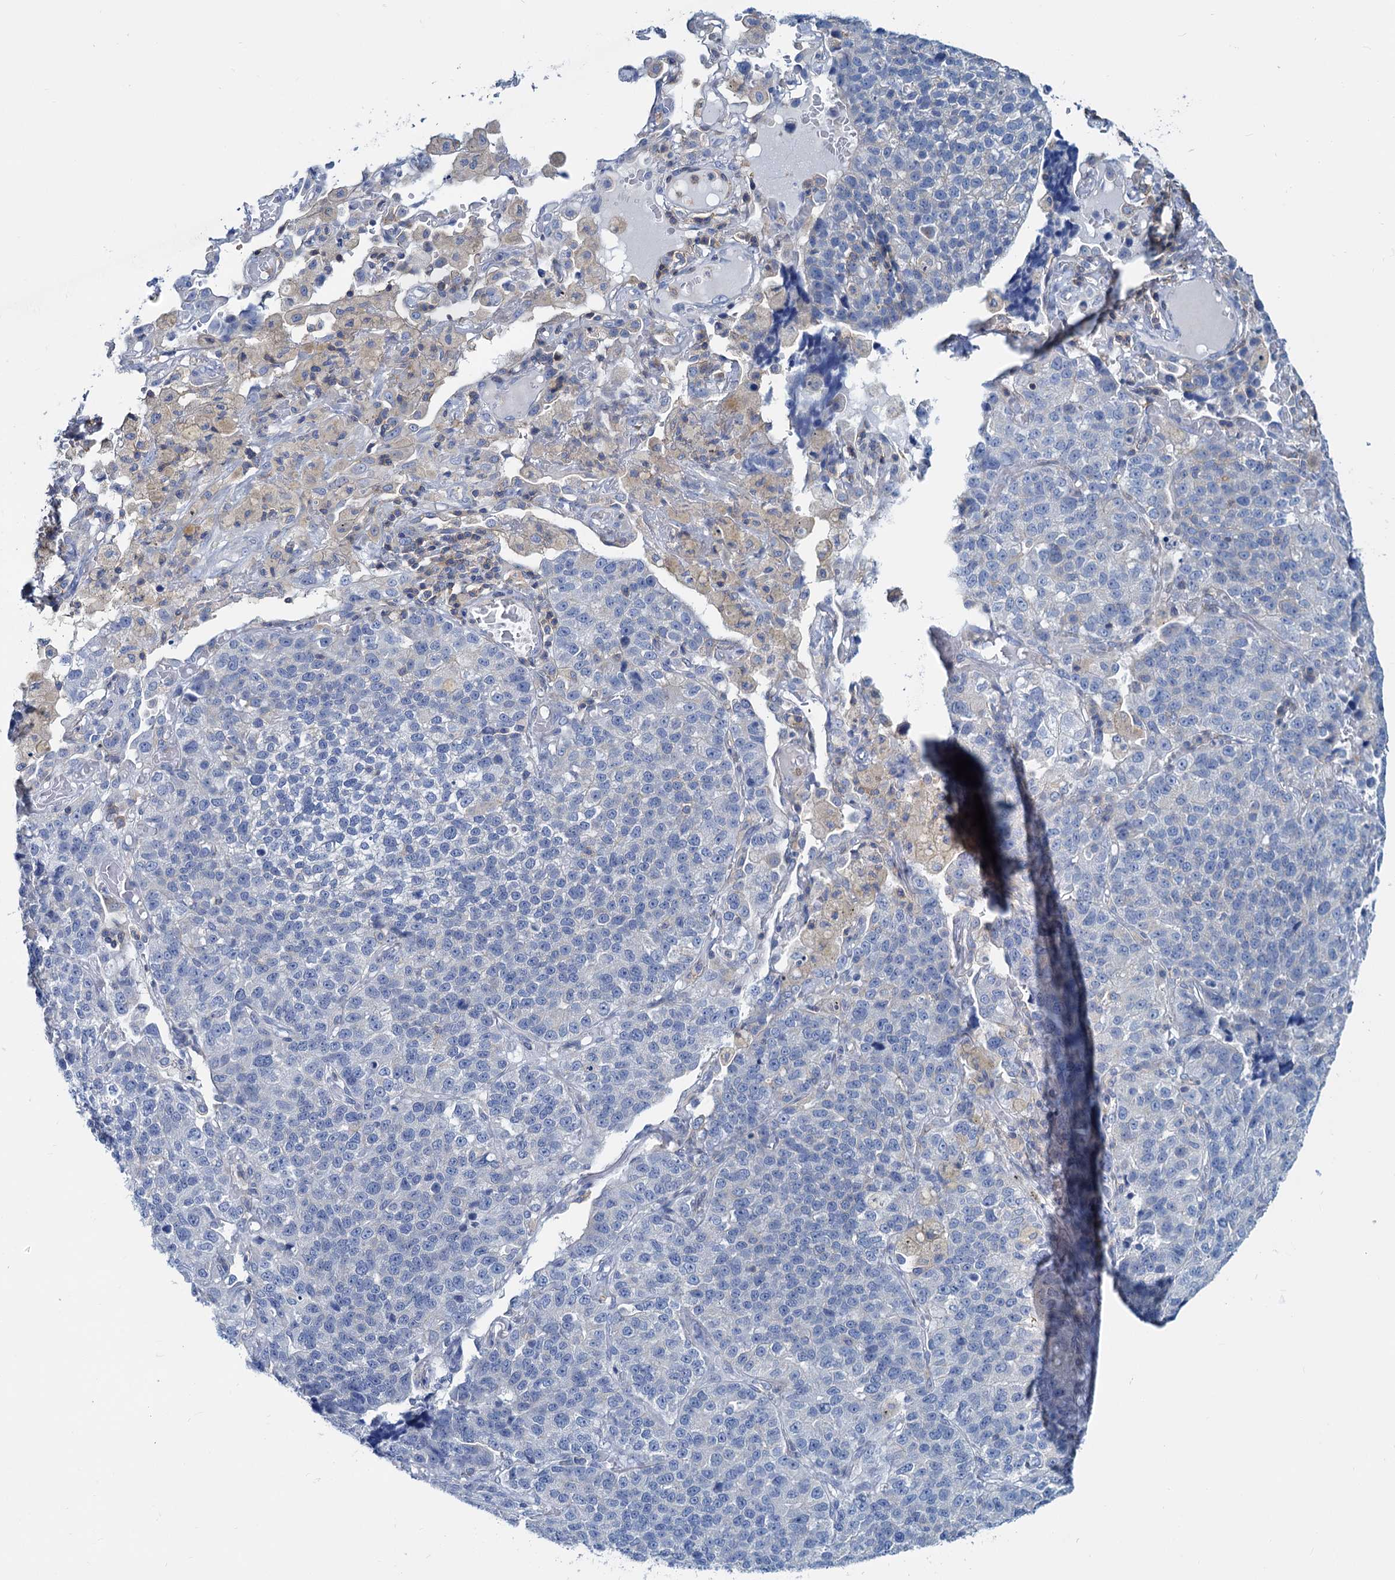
{"staining": {"intensity": "negative", "quantity": "none", "location": "none"}, "tissue": "lung cancer", "cell_type": "Tumor cells", "image_type": "cancer", "snomed": [{"axis": "morphology", "description": "Adenocarcinoma, NOS"}, {"axis": "topography", "description": "Lung"}], "caption": "DAB immunohistochemical staining of adenocarcinoma (lung) exhibits no significant expression in tumor cells.", "gene": "LRCH4", "patient": {"sex": "male", "age": 49}}